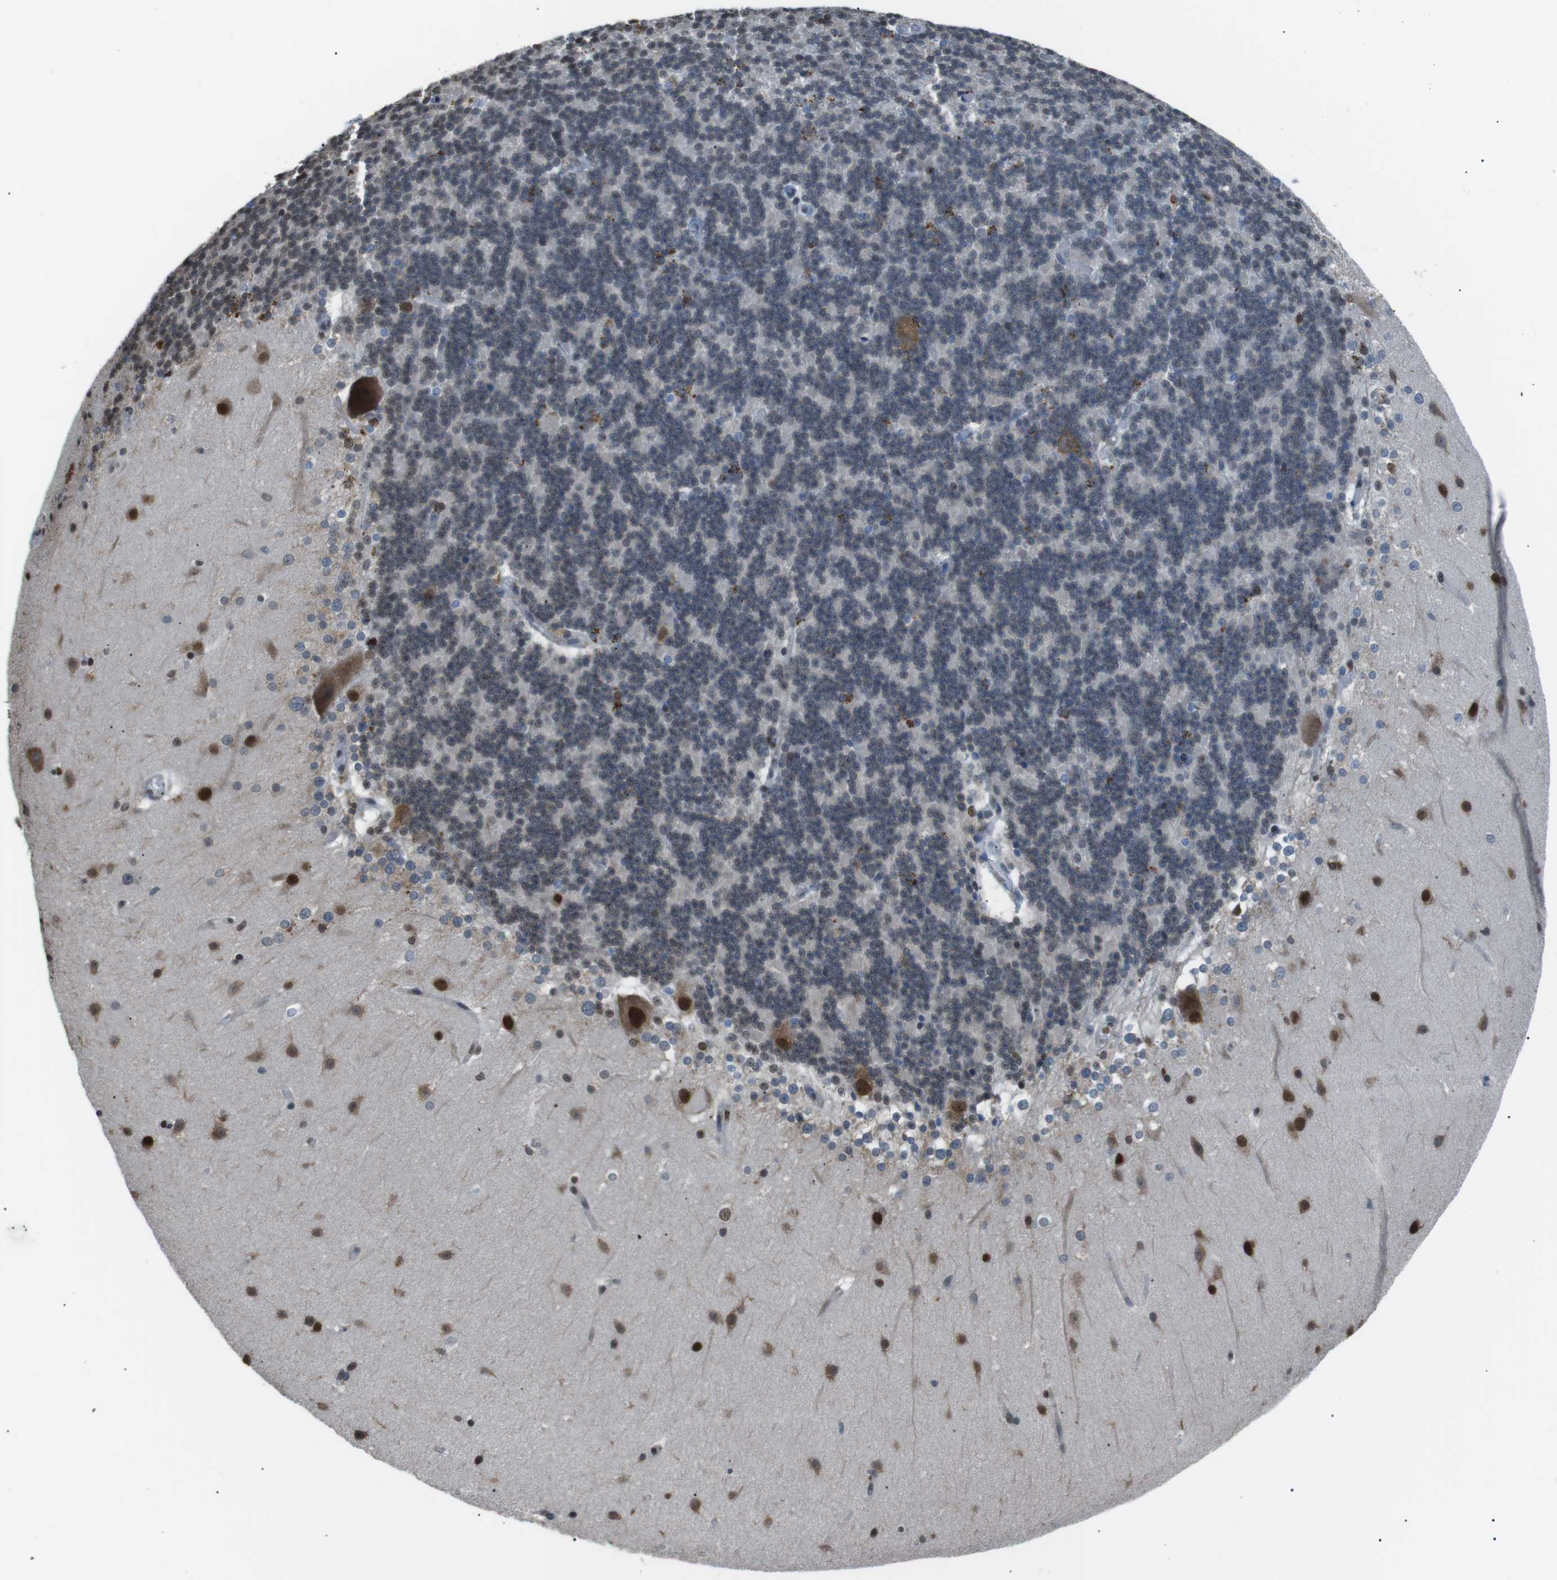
{"staining": {"intensity": "weak", "quantity": "25%-75%", "location": "nuclear"}, "tissue": "cerebellum", "cell_type": "Cells in granular layer", "image_type": "normal", "snomed": [{"axis": "morphology", "description": "Normal tissue, NOS"}, {"axis": "topography", "description": "Cerebellum"}], "caption": "Immunohistochemical staining of benign human cerebellum reveals weak nuclear protein positivity in approximately 25%-75% of cells in granular layer.", "gene": "SRPK2", "patient": {"sex": "female", "age": 19}}